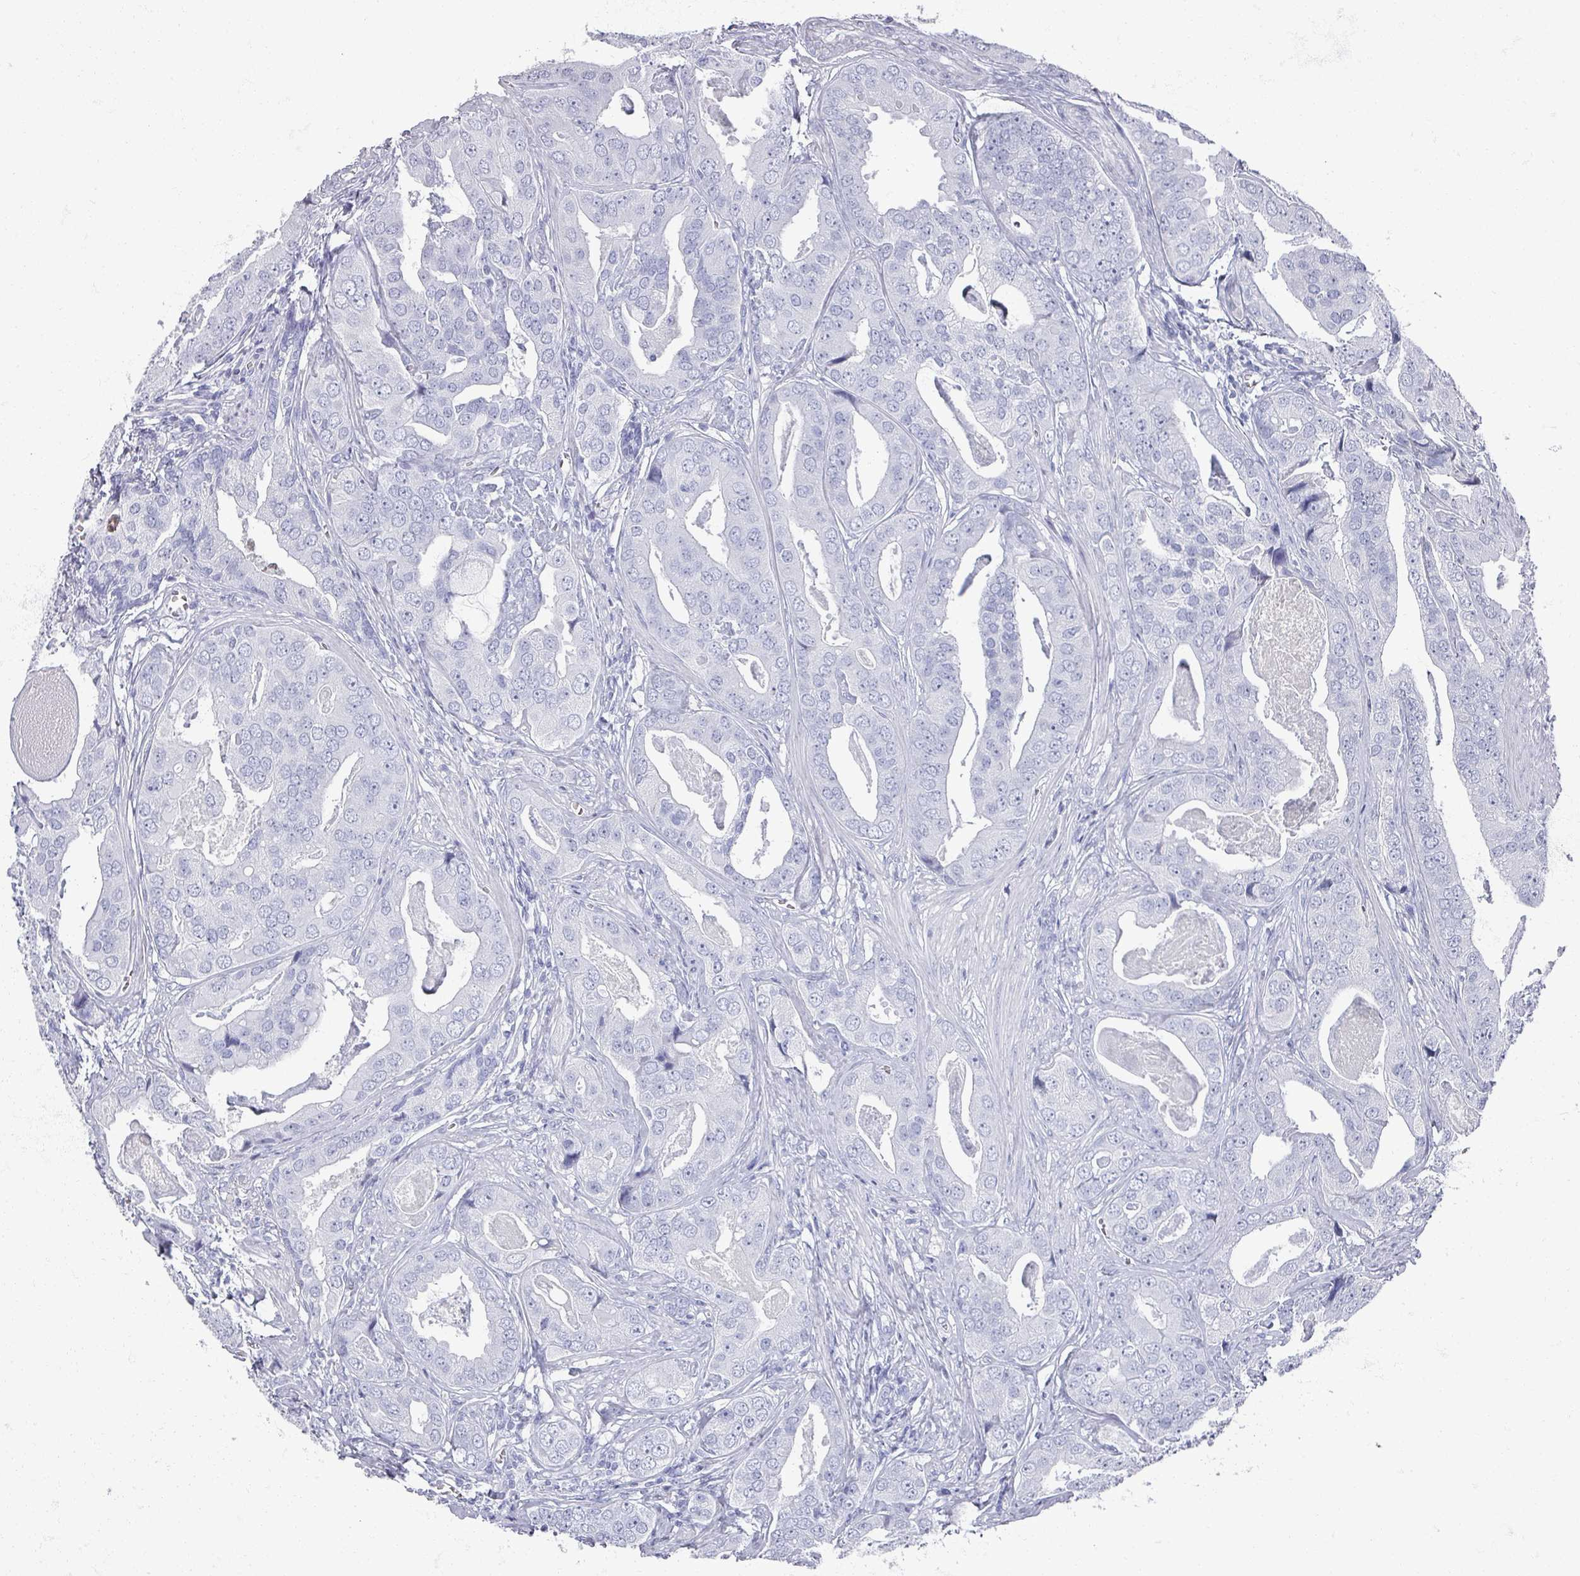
{"staining": {"intensity": "negative", "quantity": "none", "location": "none"}, "tissue": "prostate cancer", "cell_type": "Tumor cells", "image_type": "cancer", "snomed": [{"axis": "morphology", "description": "Adenocarcinoma, High grade"}, {"axis": "topography", "description": "Prostate"}], "caption": "The photomicrograph demonstrates no staining of tumor cells in adenocarcinoma (high-grade) (prostate). (Brightfield microscopy of DAB immunohistochemistry at high magnification).", "gene": "OMG", "patient": {"sex": "male", "age": 71}}